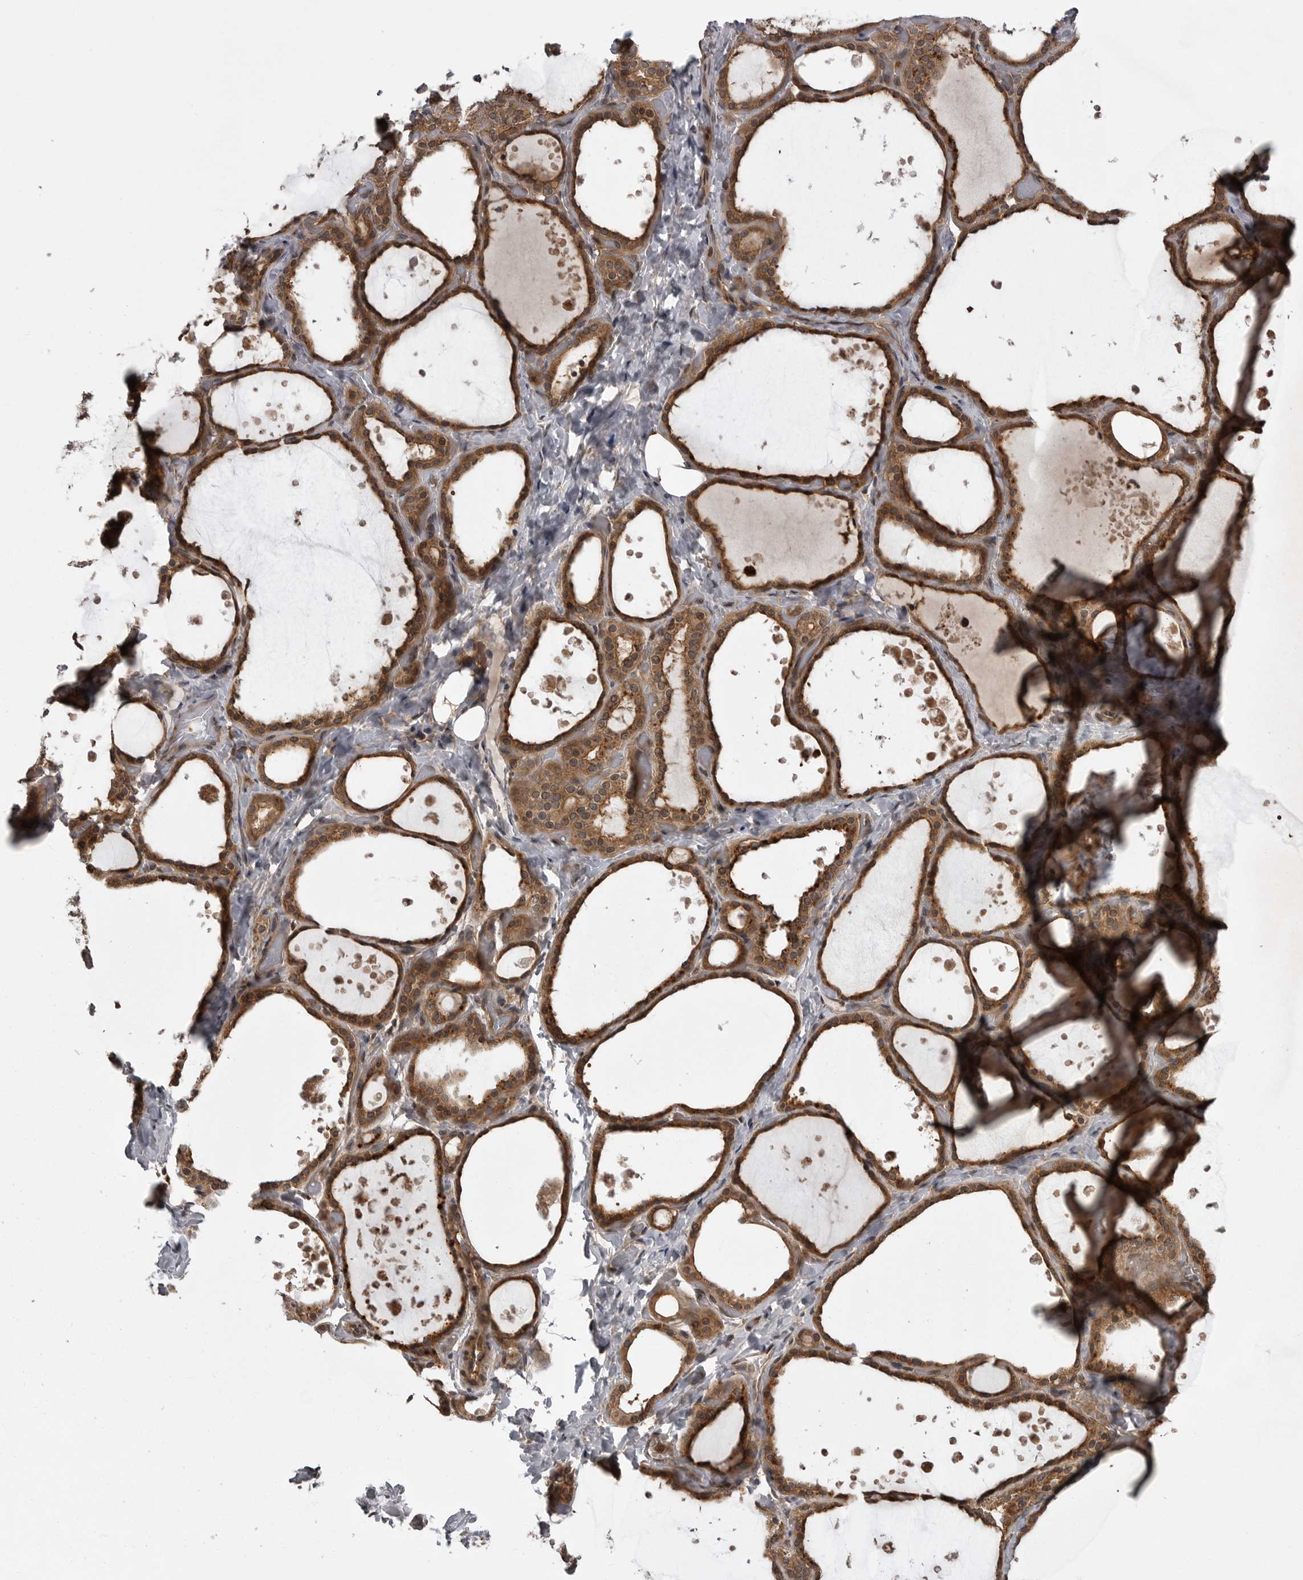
{"staining": {"intensity": "moderate", "quantity": ">75%", "location": "cytoplasmic/membranous"}, "tissue": "thyroid gland", "cell_type": "Glandular cells", "image_type": "normal", "snomed": [{"axis": "morphology", "description": "Normal tissue, NOS"}, {"axis": "topography", "description": "Thyroid gland"}], "caption": "Protein expression analysis of normal thyroid gland reveals moderate cytoplasmic/membranous expression in about >75% of glandular cells.", "gene": "STK24", "patient": {"sex": "female", "age": 44}}